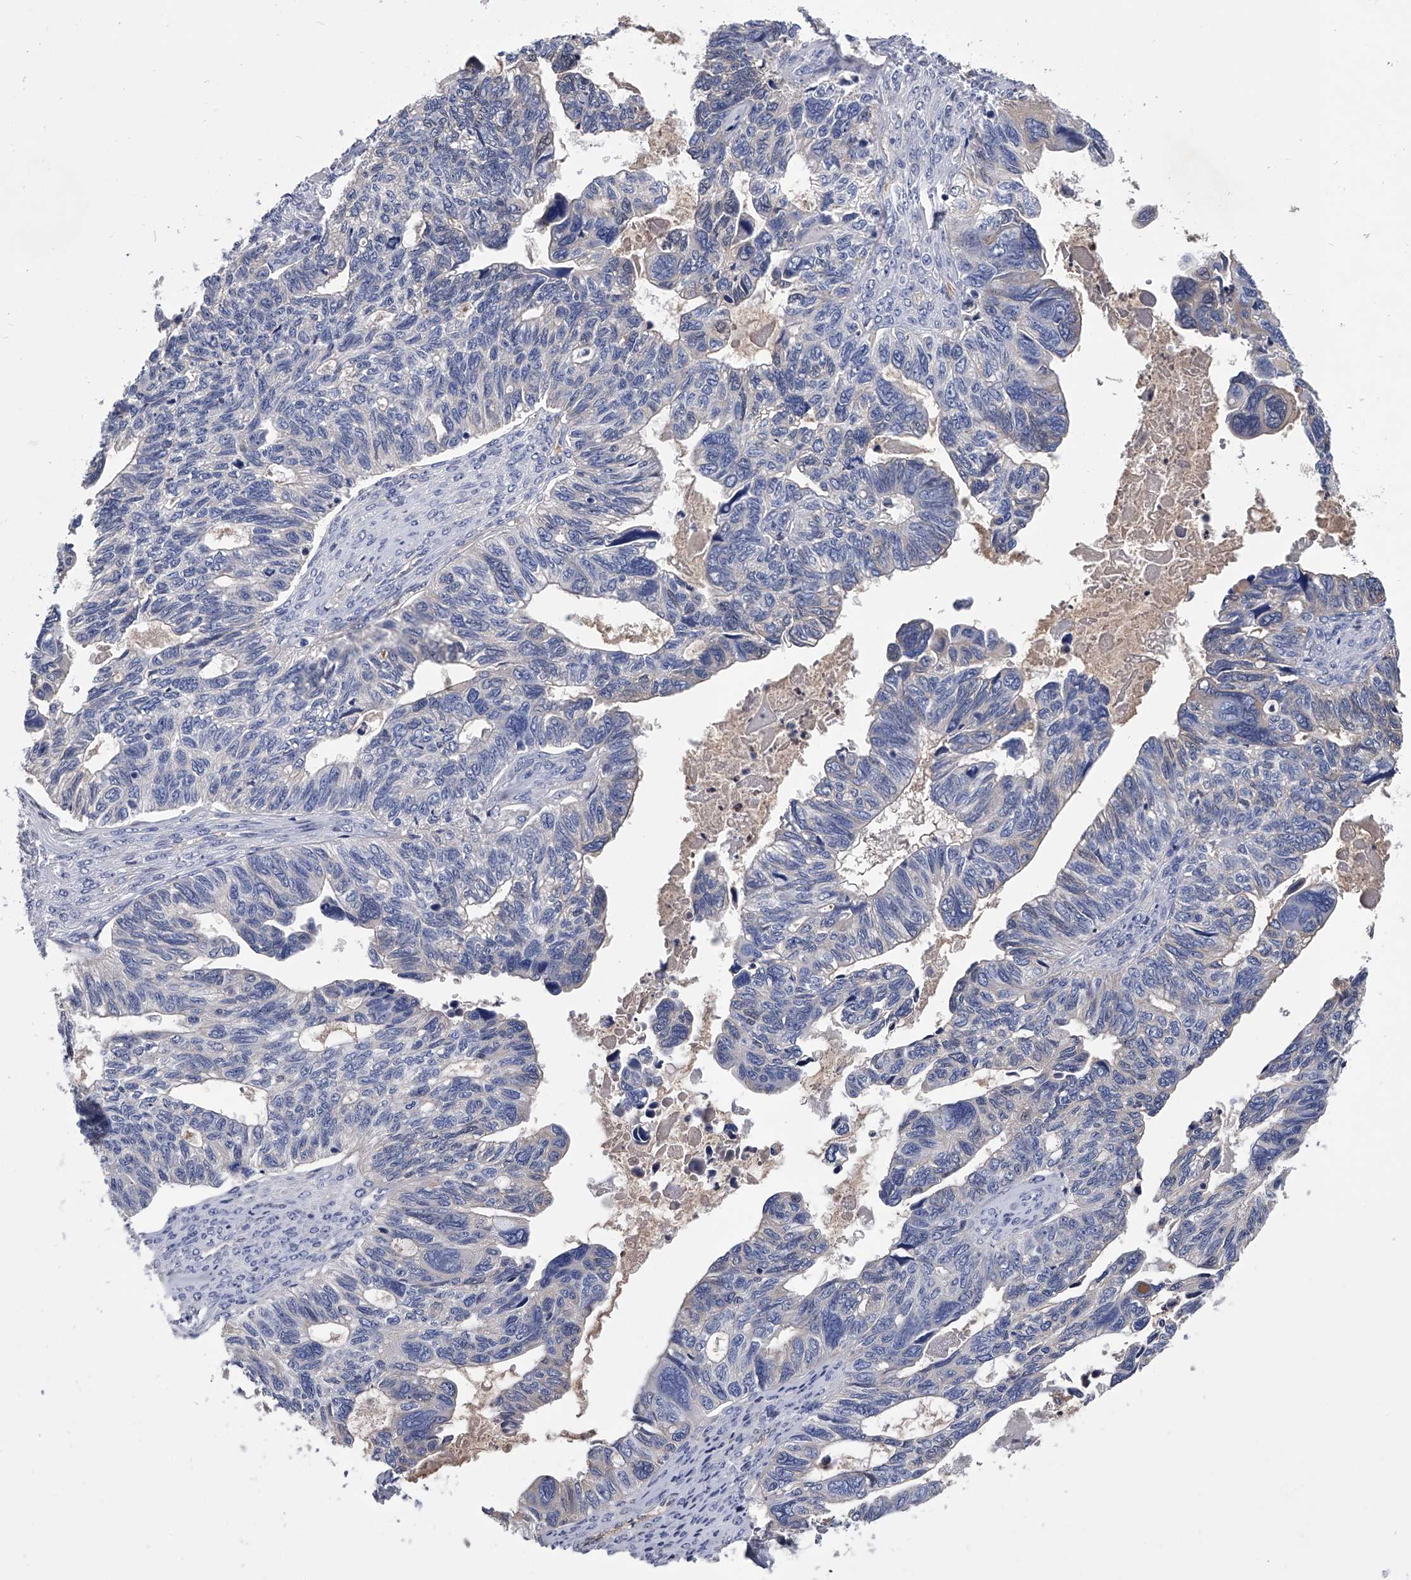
{"staining": {"intensity": "negative", "quantity": "none", "location": "none"}, "tissue": "ovarian cancer", "cell_type": "Tumor cells", "image_type": "cancer", "snomed": [{"axis": "morphology", "description": "Cystadenocarcinoma, serous, NOS"}, {"axis": "topography", "description": "Ovary"}], "caption": "The image demonstrates no significant positivity in tumor cells of ovarian cancer (serous cystadenocarcinoma).", "gene": "EFCAB7", "patient": {"sex": "female", "age": 79}}